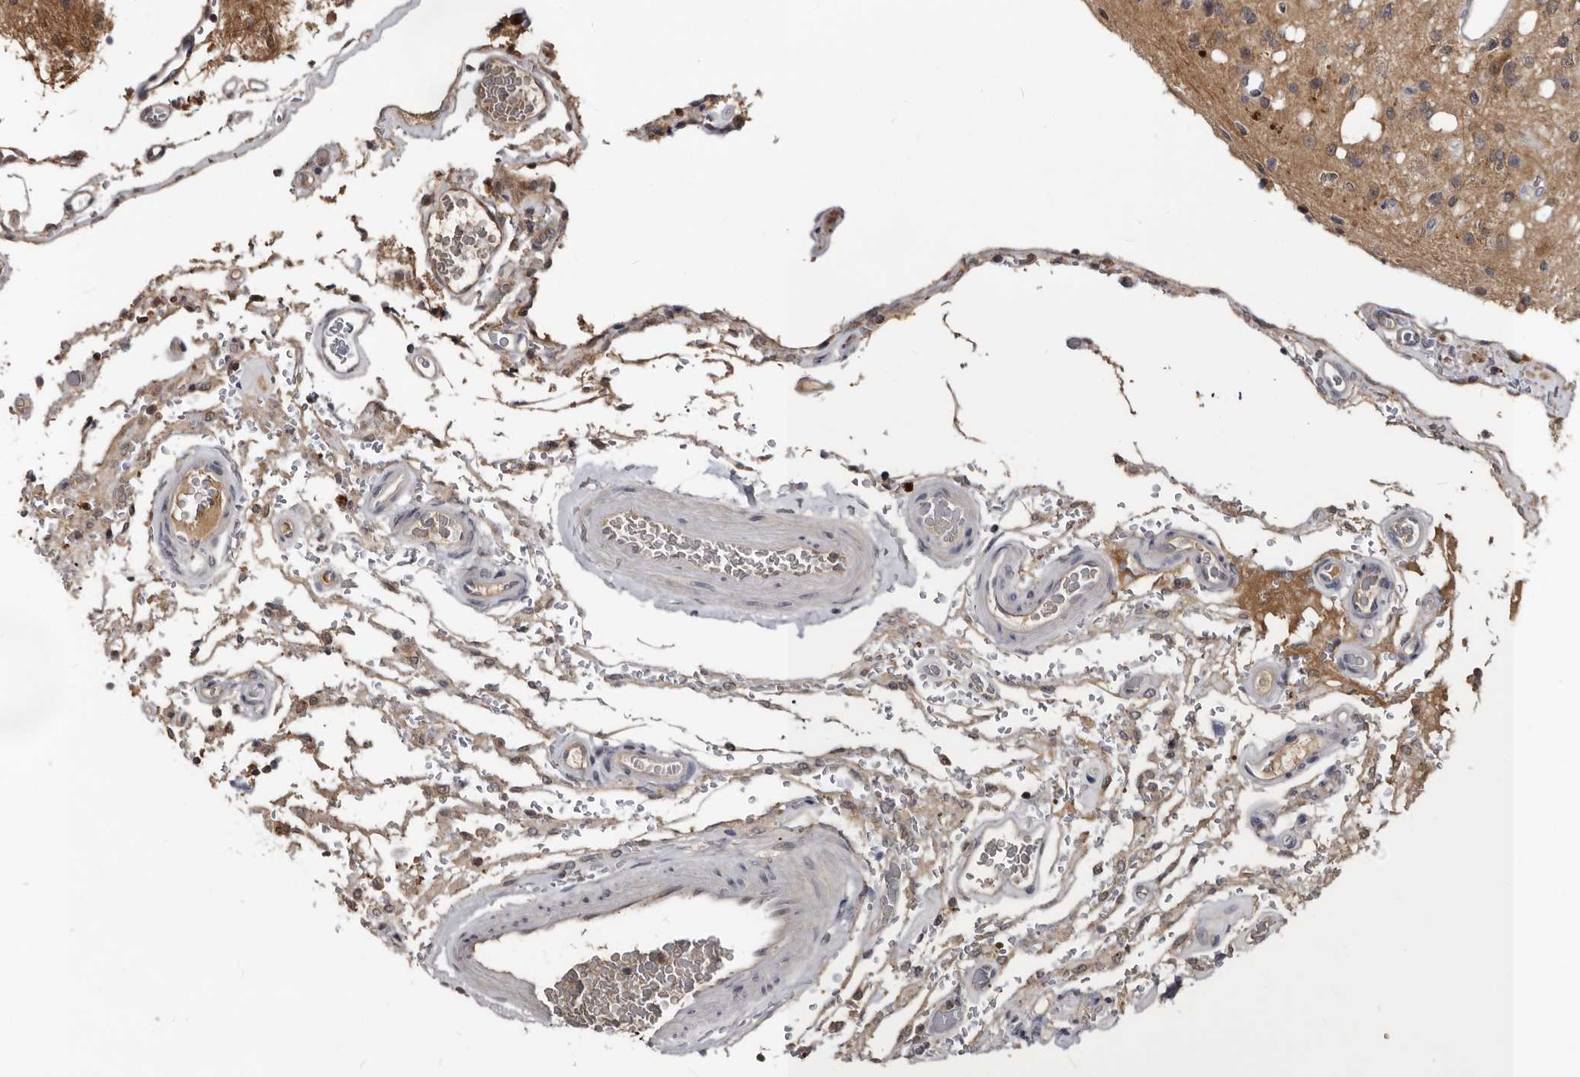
{"staining": {"intensity": "moderate", "quantity": ">75%", "location": "cytoplasmic/membranous"}, "tissue": "glioma", "cell_type": "Tumor cells", "image_type": "cancer", "snomed": [{"axis": "morphology", "description": "Glioma, malignant, High grade"}, {"axis": "topography", "description": "Brain"}], "caption": "Protein staining shows moderate cytoplasmic/membranous expression in approximately >75% of tumor cells in glioma. The protein is stained brown, and the nuclei are stained in blue (DAB IHC with brightfield microscopy, high magnification).", "gene": "PMVK", "patient": {"sex": "male", "age": 34}}